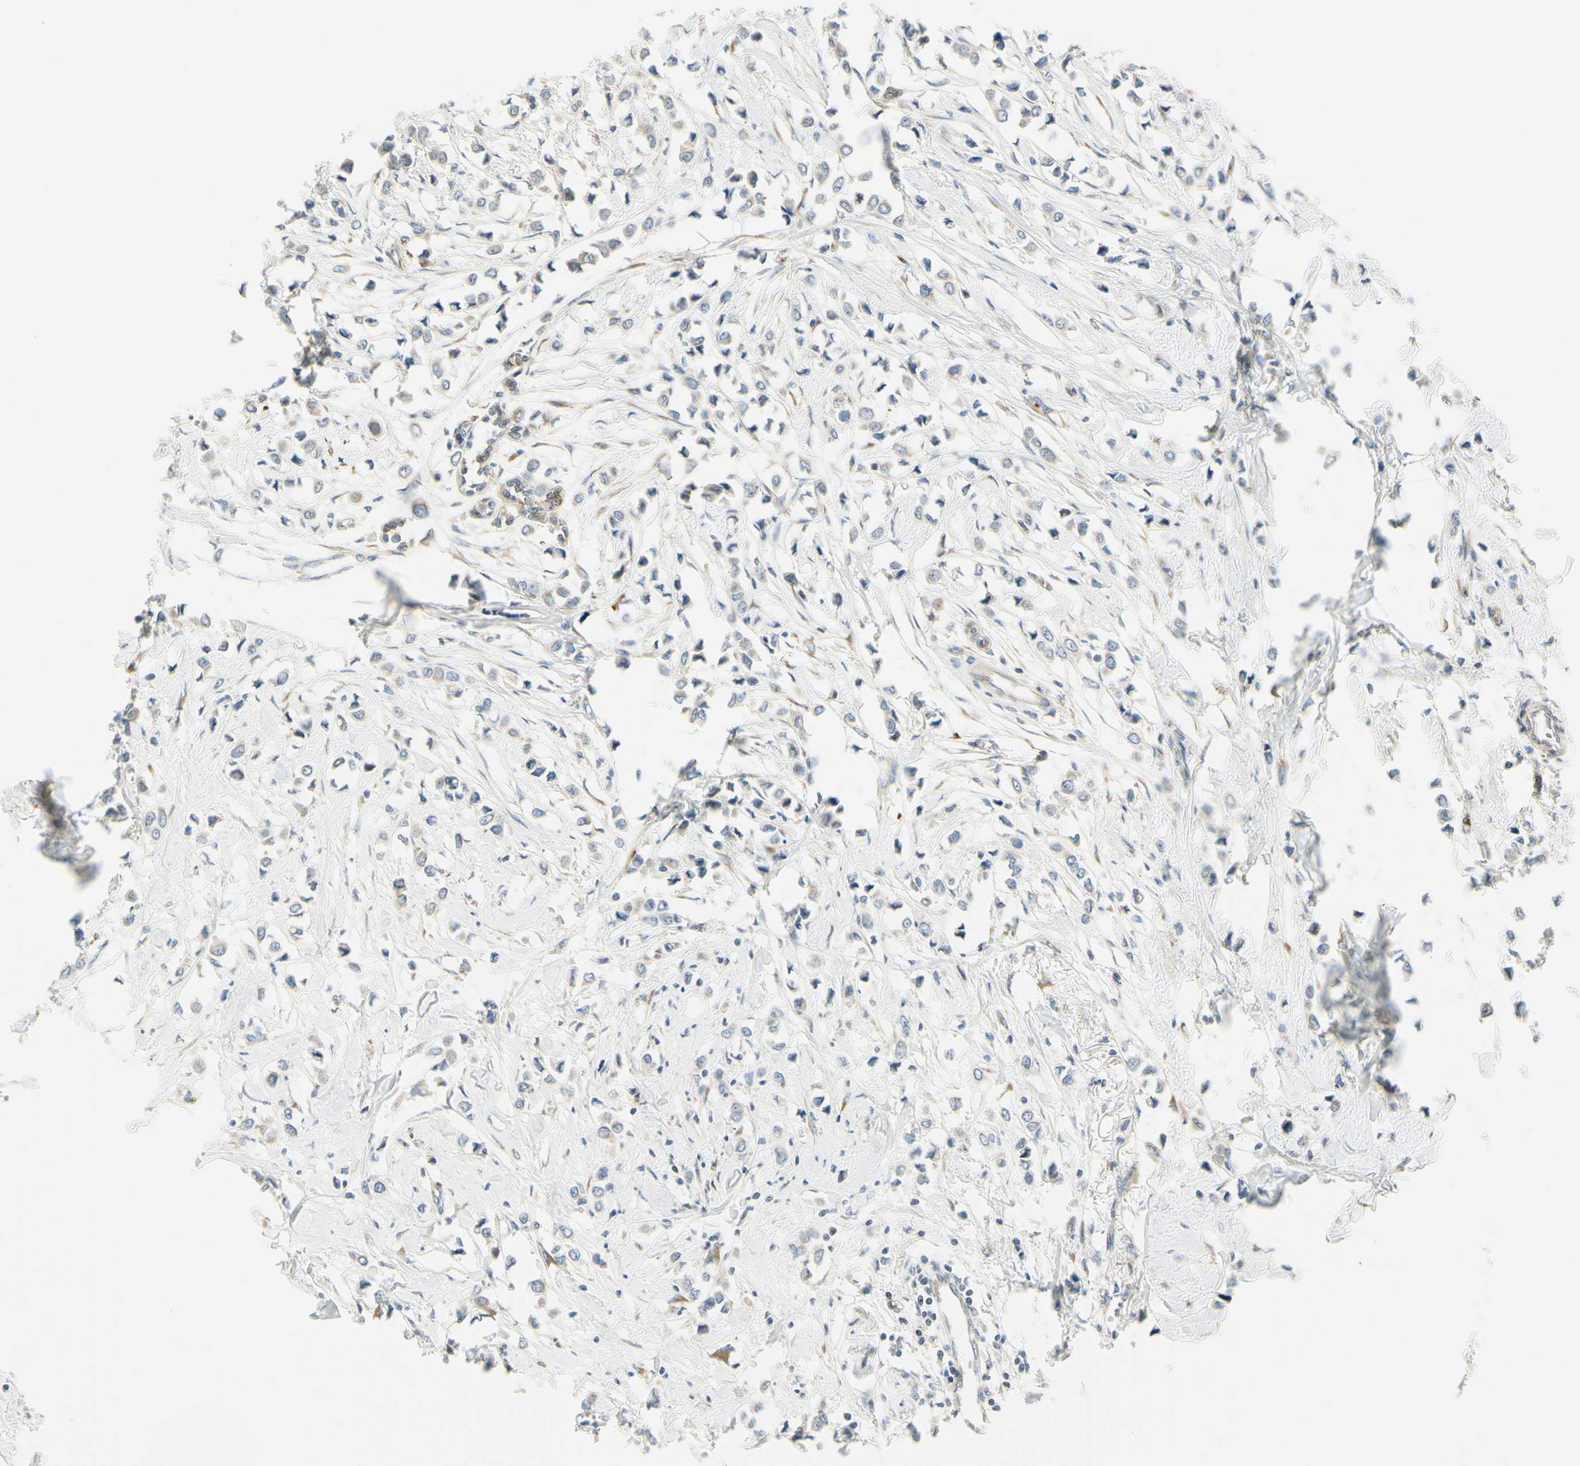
{"staining": {"intensity": "weak", "quantity": "<25%", "location": "cytoplasmic/membranous"}, "tissue": "breast cancer", "cell_type": "Tumor cells", "image_type": "cancer", "snomed": [{"axis": "morphology", "description": "Lobular carcinoma"}, {"axis": "topography", "description": "Breast"}], "caption": "DAB immunohistochemical staining of breast lobular carcinoma demonstrates no significant expression in tumor cells.", "gene": "IGDCC4", "patient": {"sex": "female", "age": 51}}